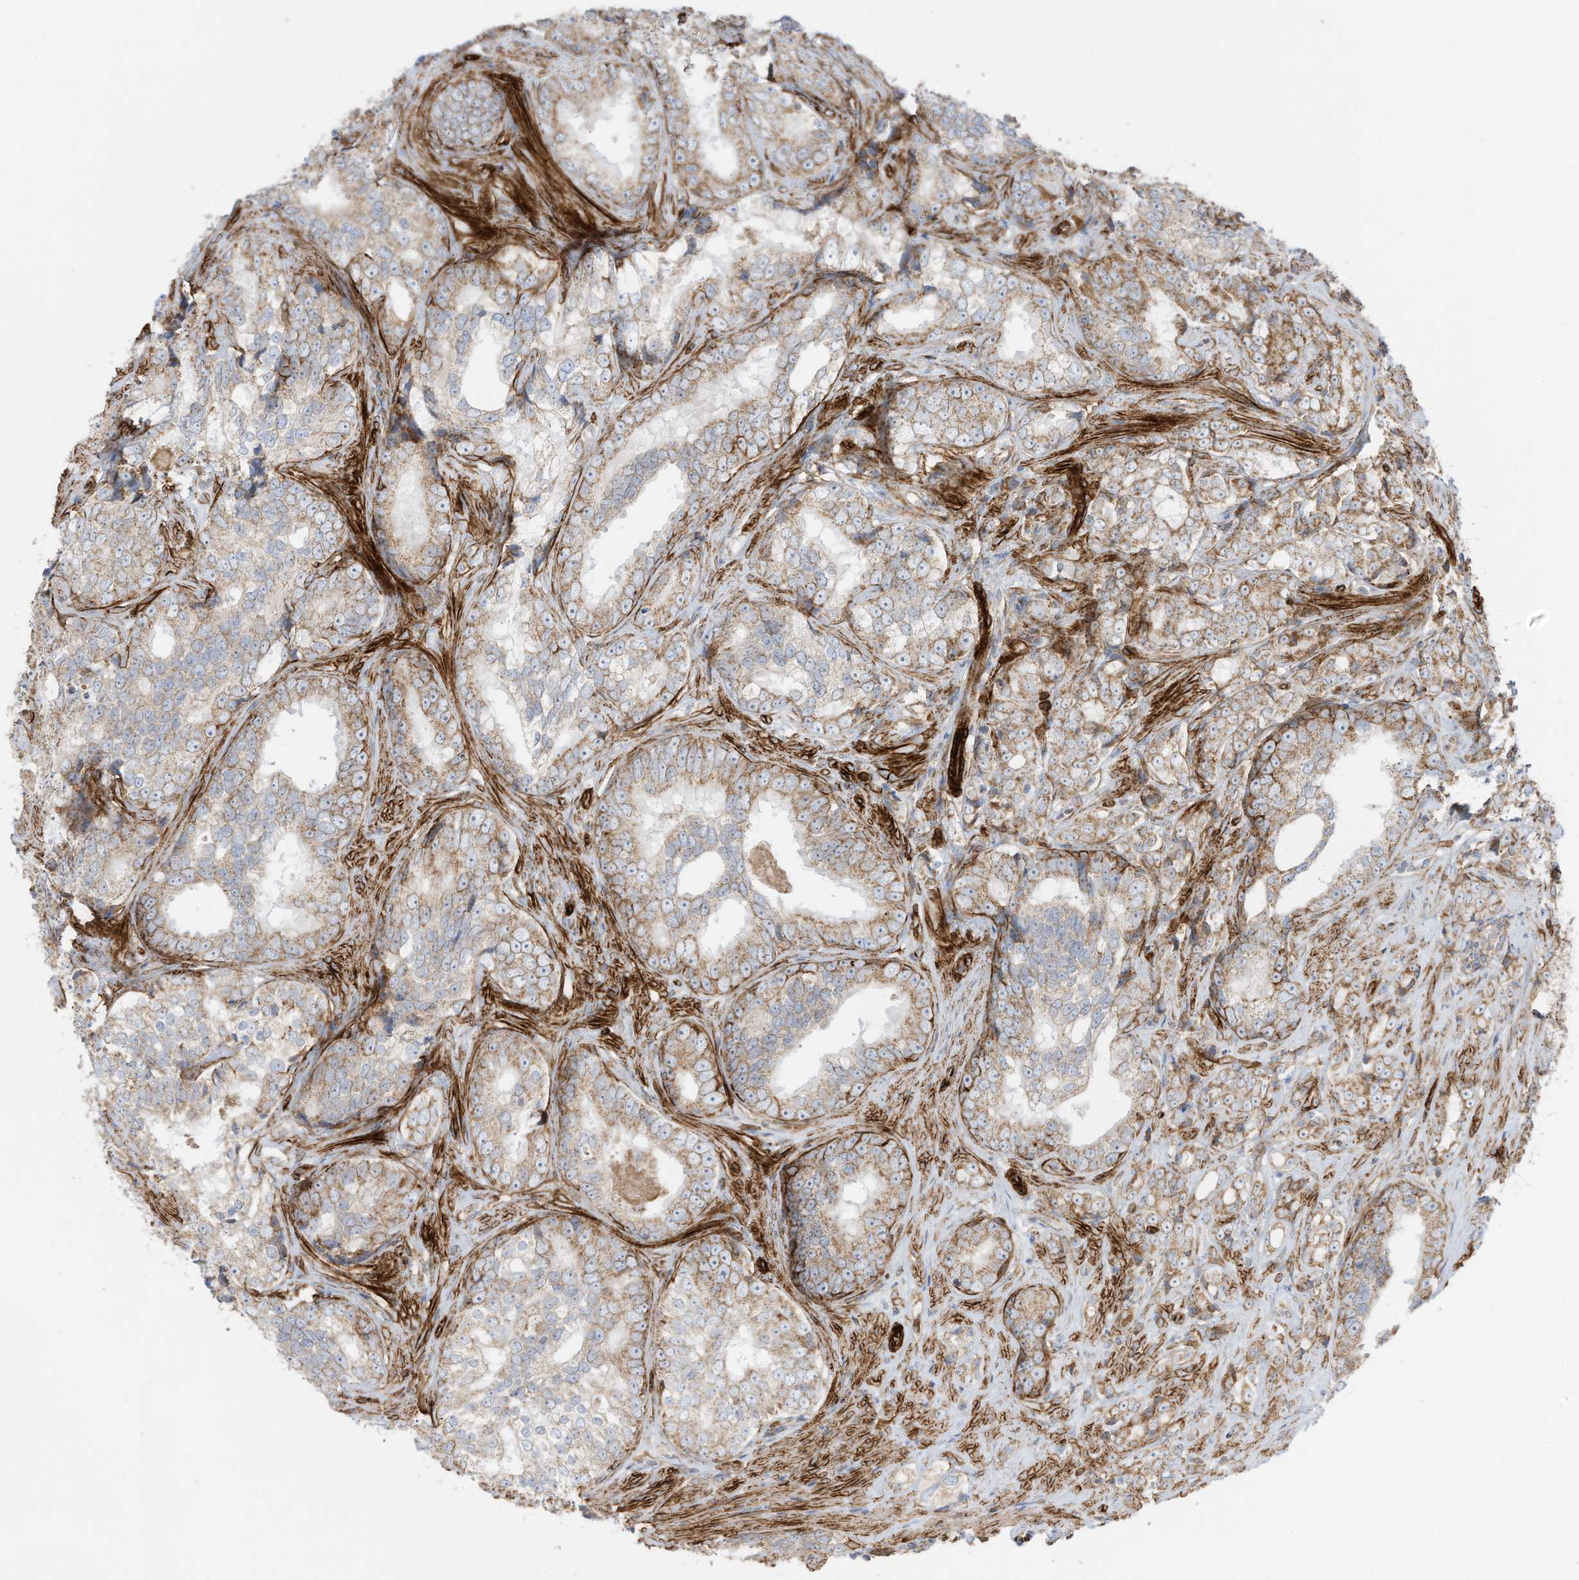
{"staining": {"intensity": "weak", "quantity": ">75%", "location": "cytoplasmic/membranous"}, "tissue": "prostate cancer", "cell_type": "Tumor cells", "image_type": "cancer", "snomed": [{"axis": "morphology", "description": "Adenocarcinoma, High grade"}, {"axis": "topography", "description": "Prostate"}], "caption": "Immunohistochemical staining of prostate cancer (high-grade adenocarcinoma) shows low levels of weak cytoplasmic/membranous expression in about >75% of tumor cells. (DAB IHC, brown staining for protein, blue staining for nuclei).", "gene": "ABCB7", "patient": {"sex": "male", "age": 66}}